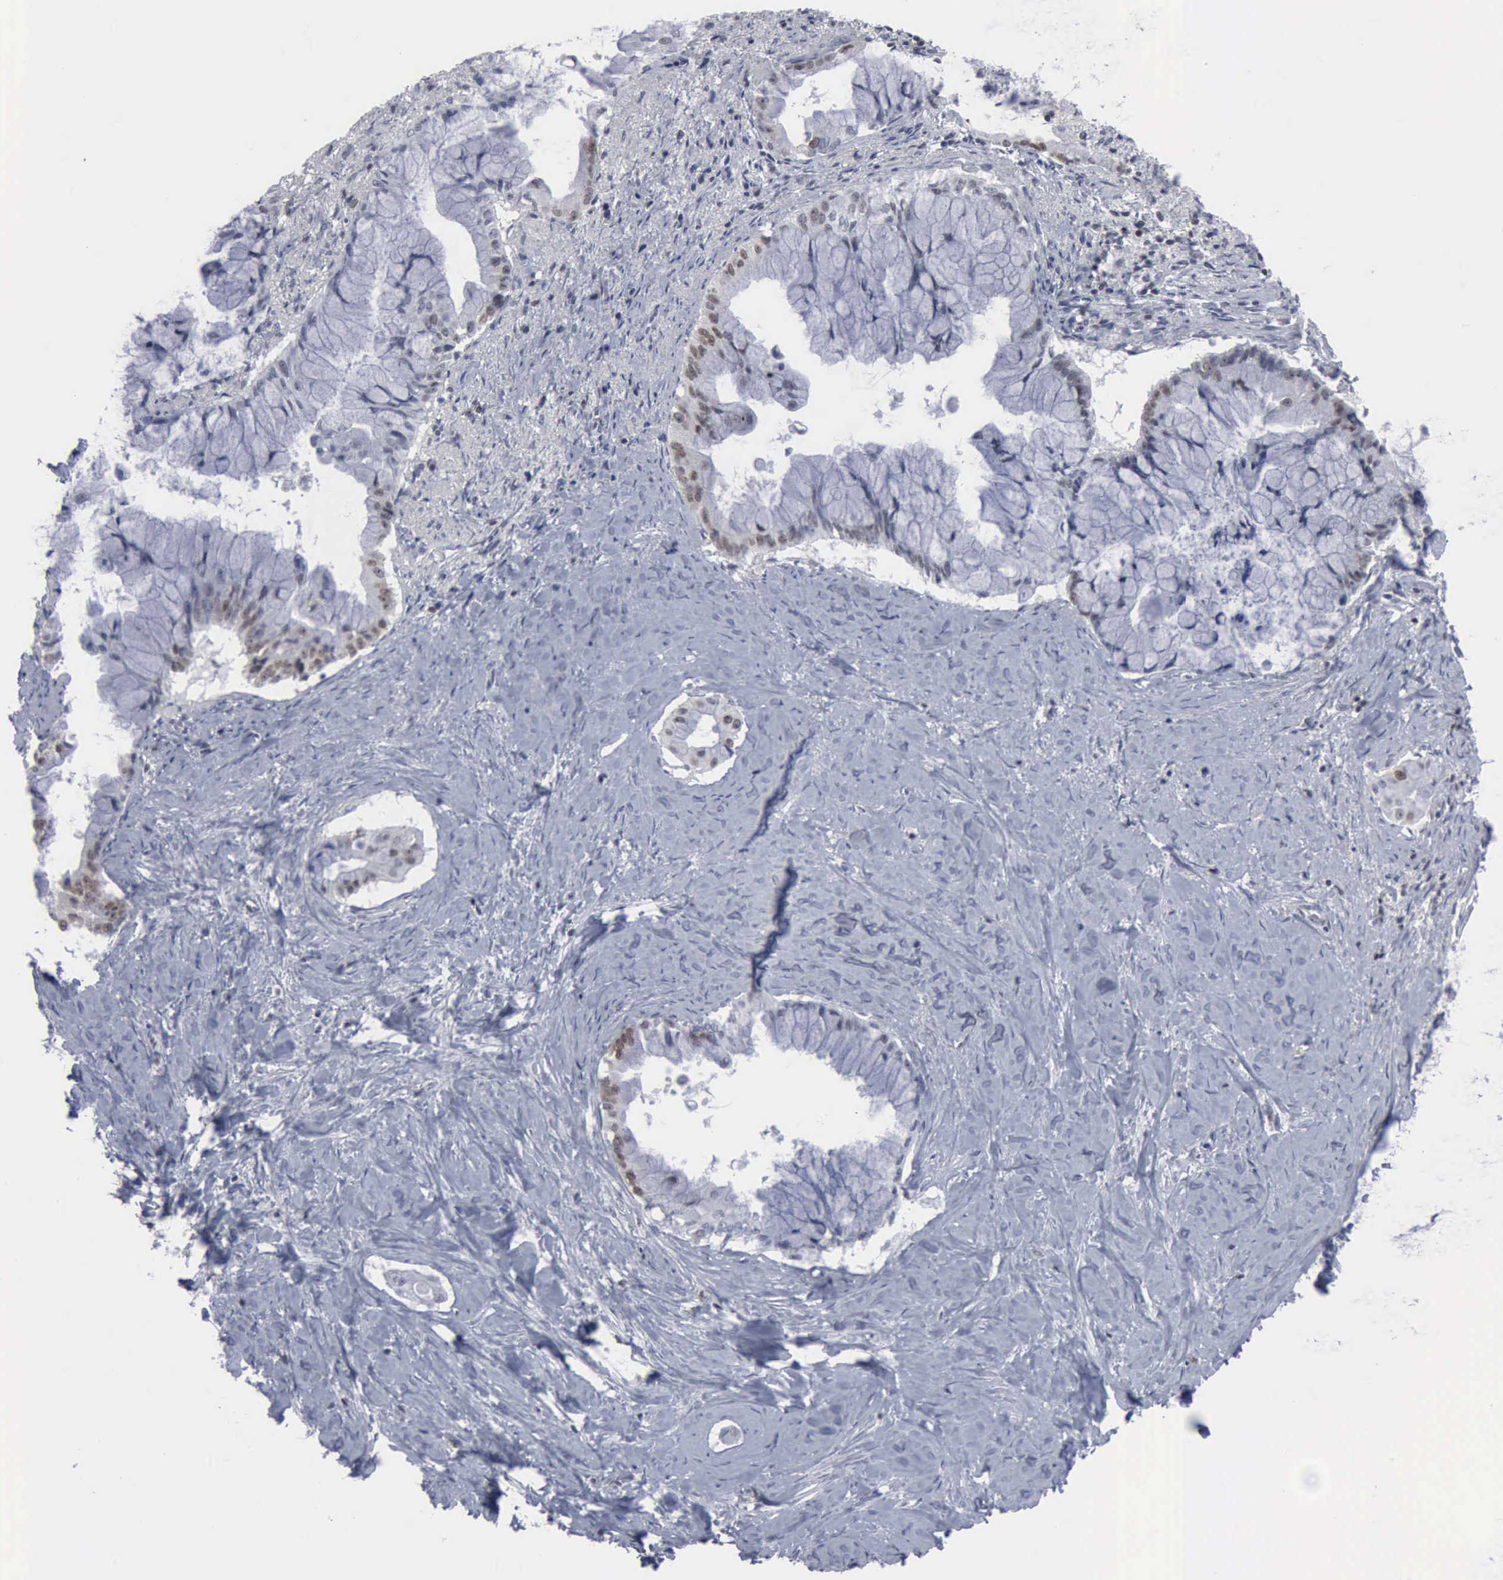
{"staining": {"intensity": "weak", "quantity": ">75%", "location": "nuclear"}, "tissue": "pancreatic cancer", "cell_type": "Tumor cells", "image_type": "cancer", "snomed": [{"axis": "morphology", "description": "Adenocarcinoma, NOS"}, {"axis": "topography", "description": "Pancreas"}], "caption": "IHC histopathology image of pancreatic adenocarcinoma stained for a protein (brown), which shows low levels of weak nuclear staining in about >75% of tumor cells.", "gene": "XPA", "patient": {"sex": "male", "age": 59}}